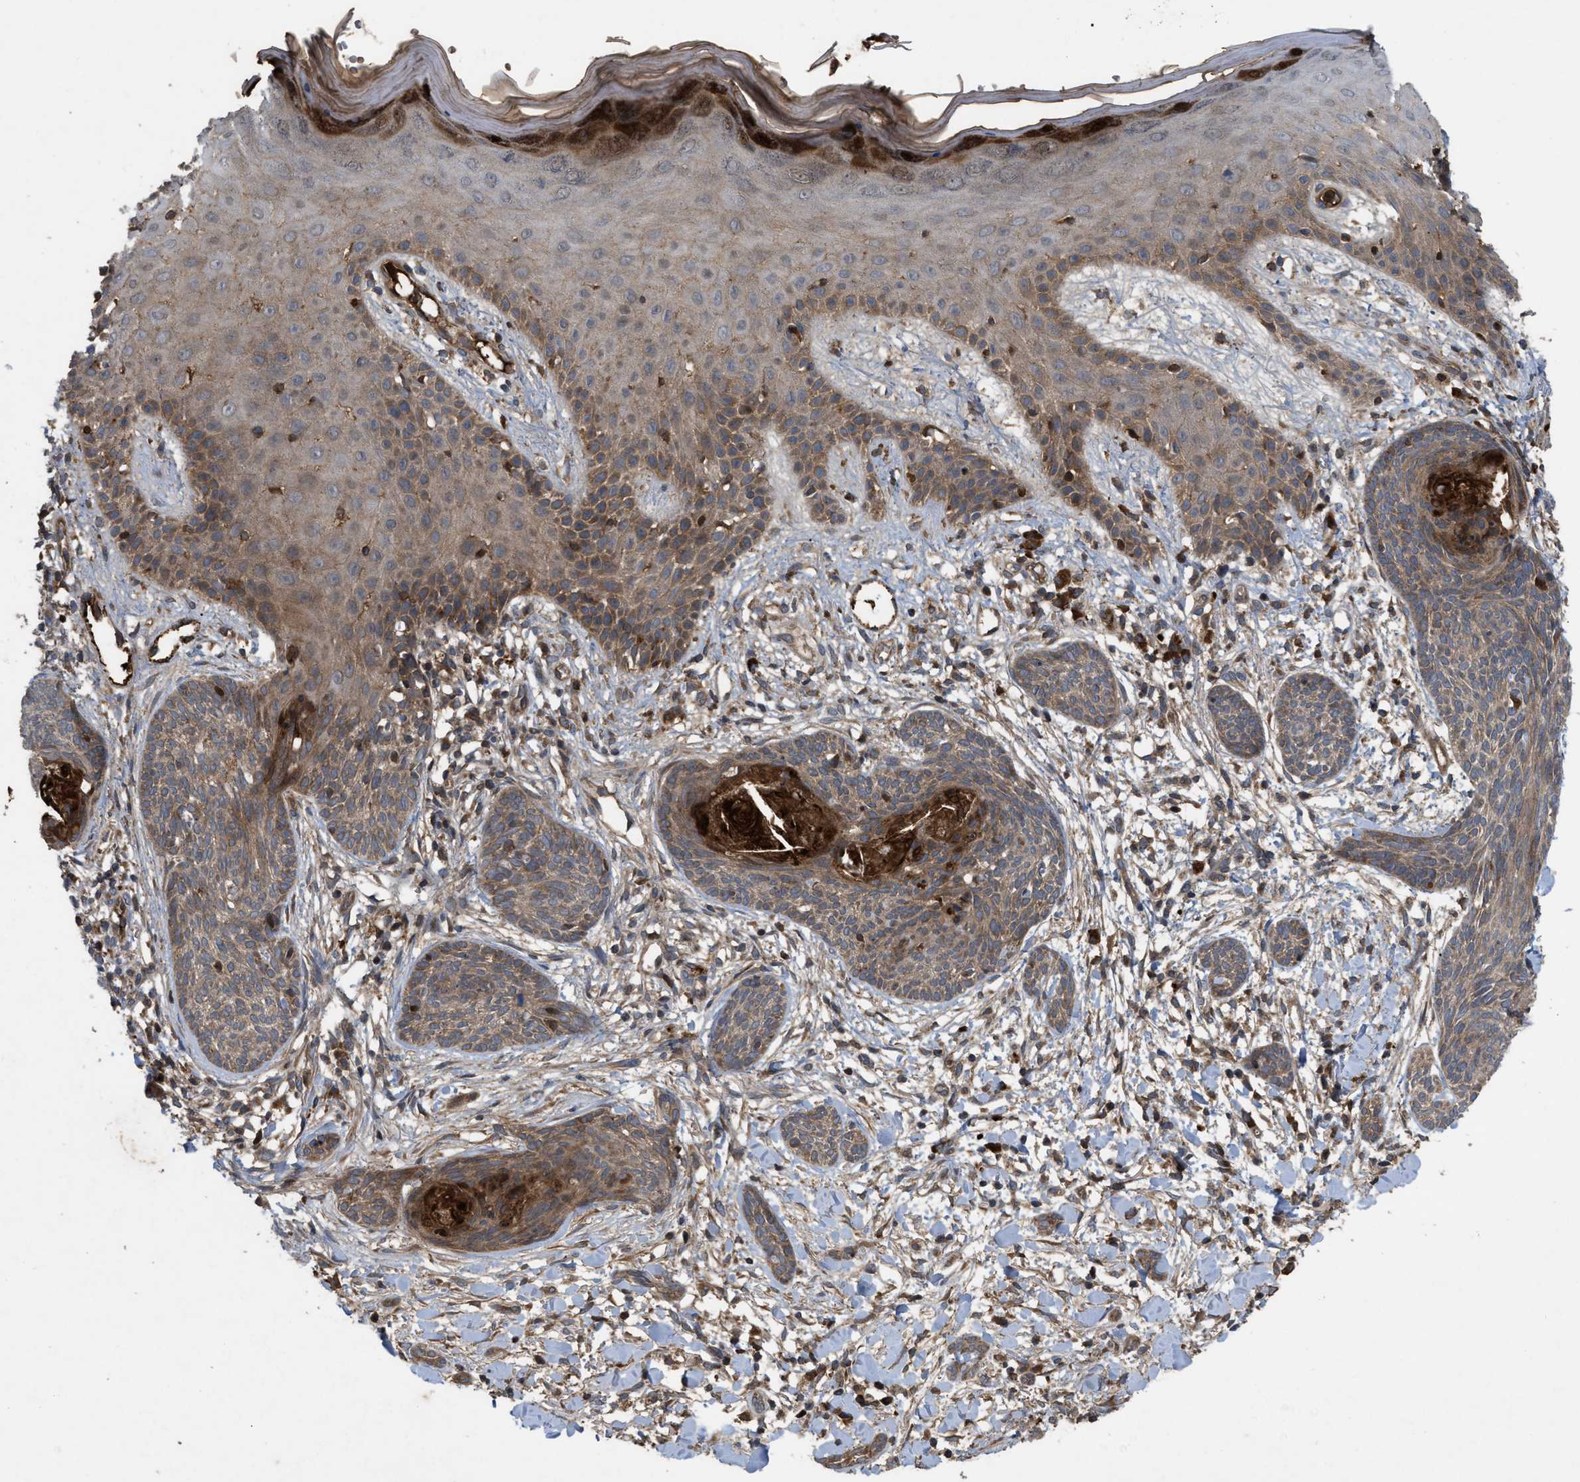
{"staining": {"intensity": "moderate", "quantity": ">75%", "location": "cytoplasmic/membranous"}, "tissue": "skin cancer", "cell_type": "Tumor cells", "image_type": "cancer", "snomed": [{"axis": "morphology", "description": "Basal cell carcinoma"}, {"axis": "topography", "description": "Skin"}], "caption": "Immunohistochemistry (IHC) histopathology image of neoplastic tissue: human skin basal cell carcinoma stained using immunohistochemistry (IHC) shows medium levels of moderate protein expression localized specifically in the cytoplasmic/membranous of tumor cells, appearing as a cytoplasmic/membranous brown color.", "gene": "RAB2A", "patient": {"sex": "female", "age": 59}}